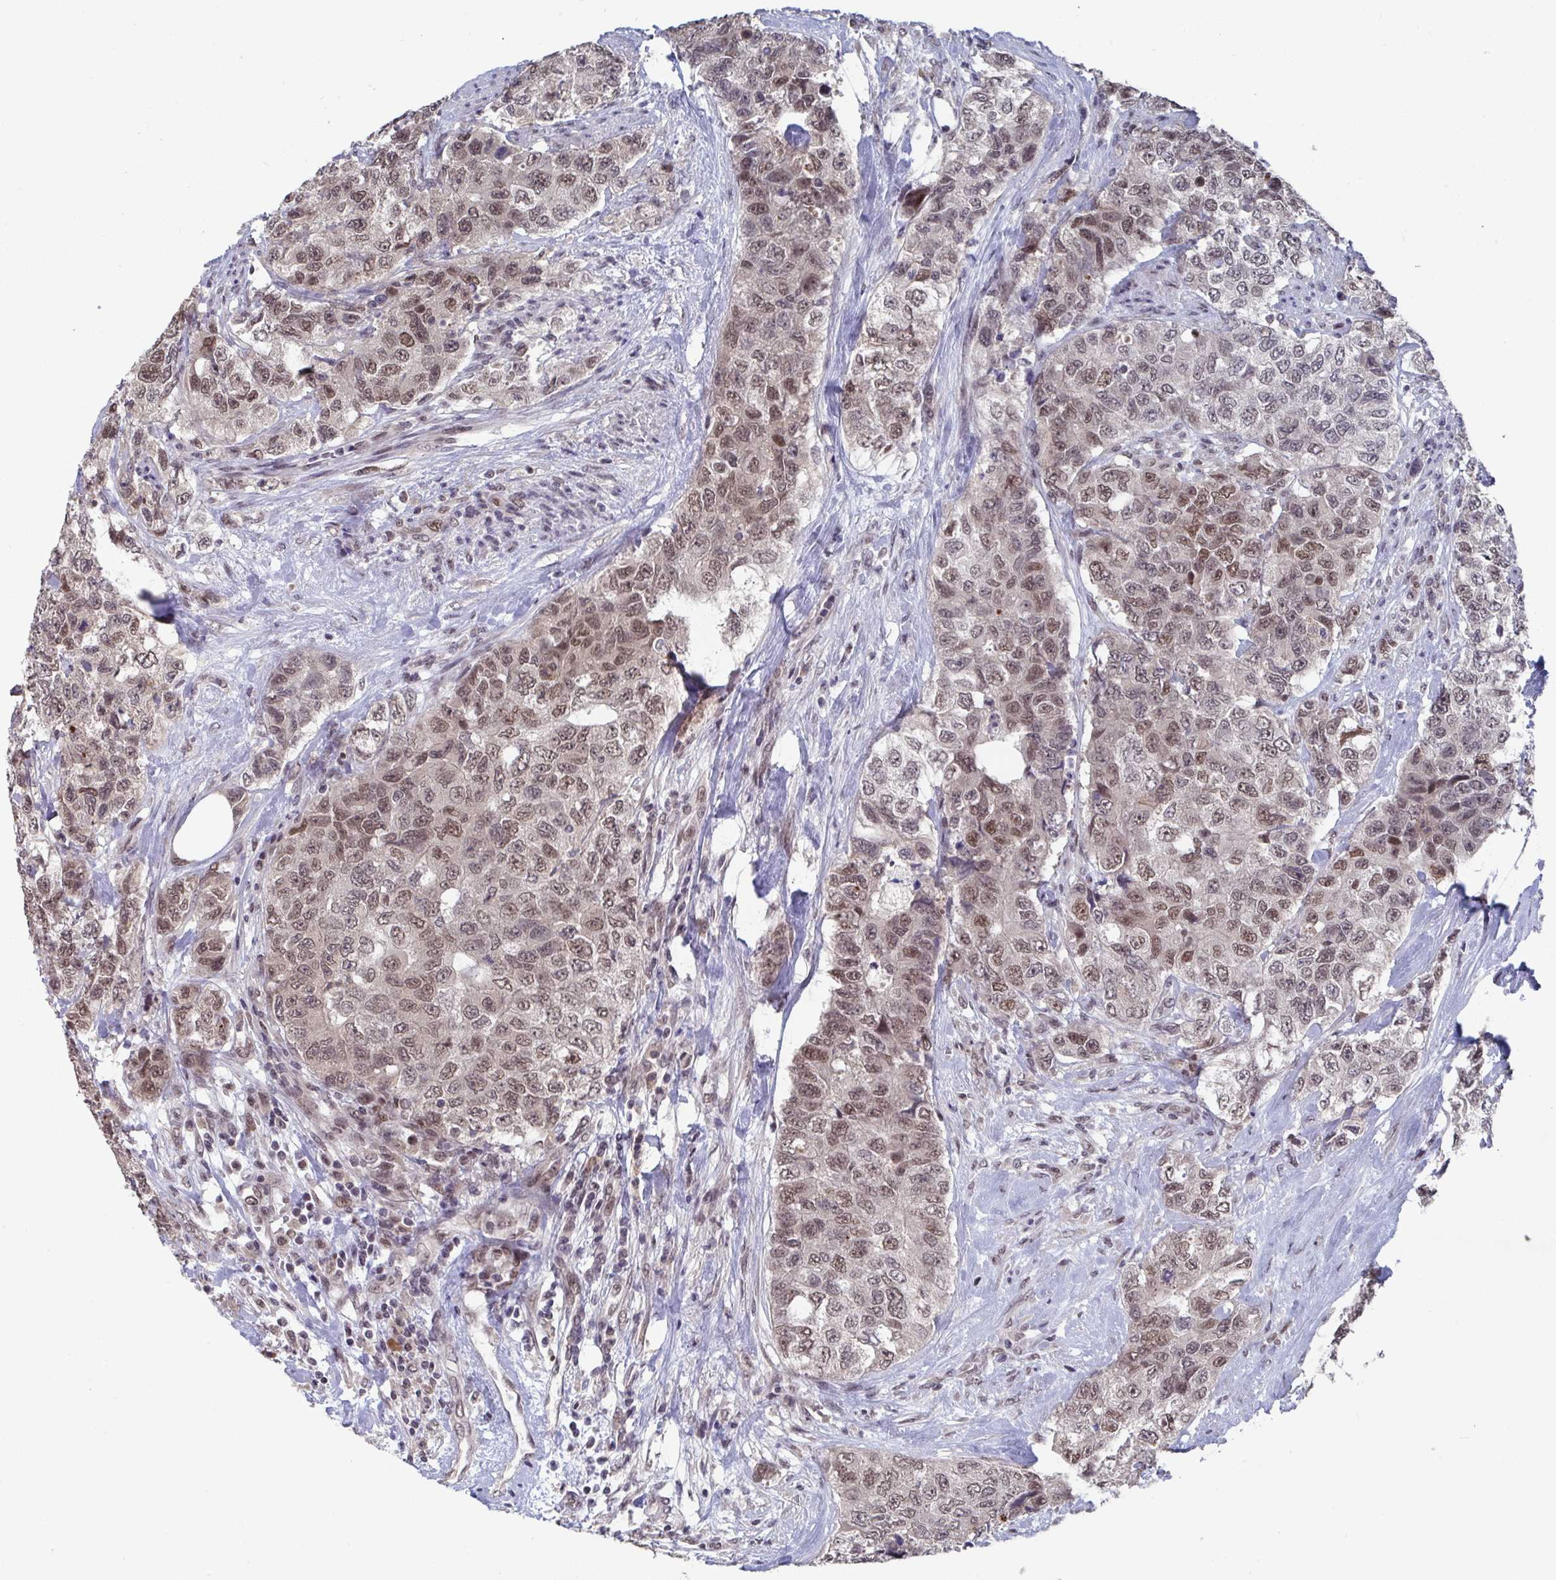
{"staining": {"intensity": "moderate", "quantity": ">75%", "location": "nuclear"}, "tissue": "urothelial cancer", "cell_type": "Tumor cells", "image_type": "cancer", "snomed": [{"axis": "morphology", "description": "Urothelial carcinoma, High grade"}, {"axis": "topography", "description": "Urinary bladder"}], "caption": "A photomicrograph showing moderate nuclear positivity in about >75% of tumor cells in urothelial carcinoma (high-grade), as visualized by brown immunohistochemical staining.", "gene": "JMJD1C", "patient": {"sex": "female", "age": 78}}